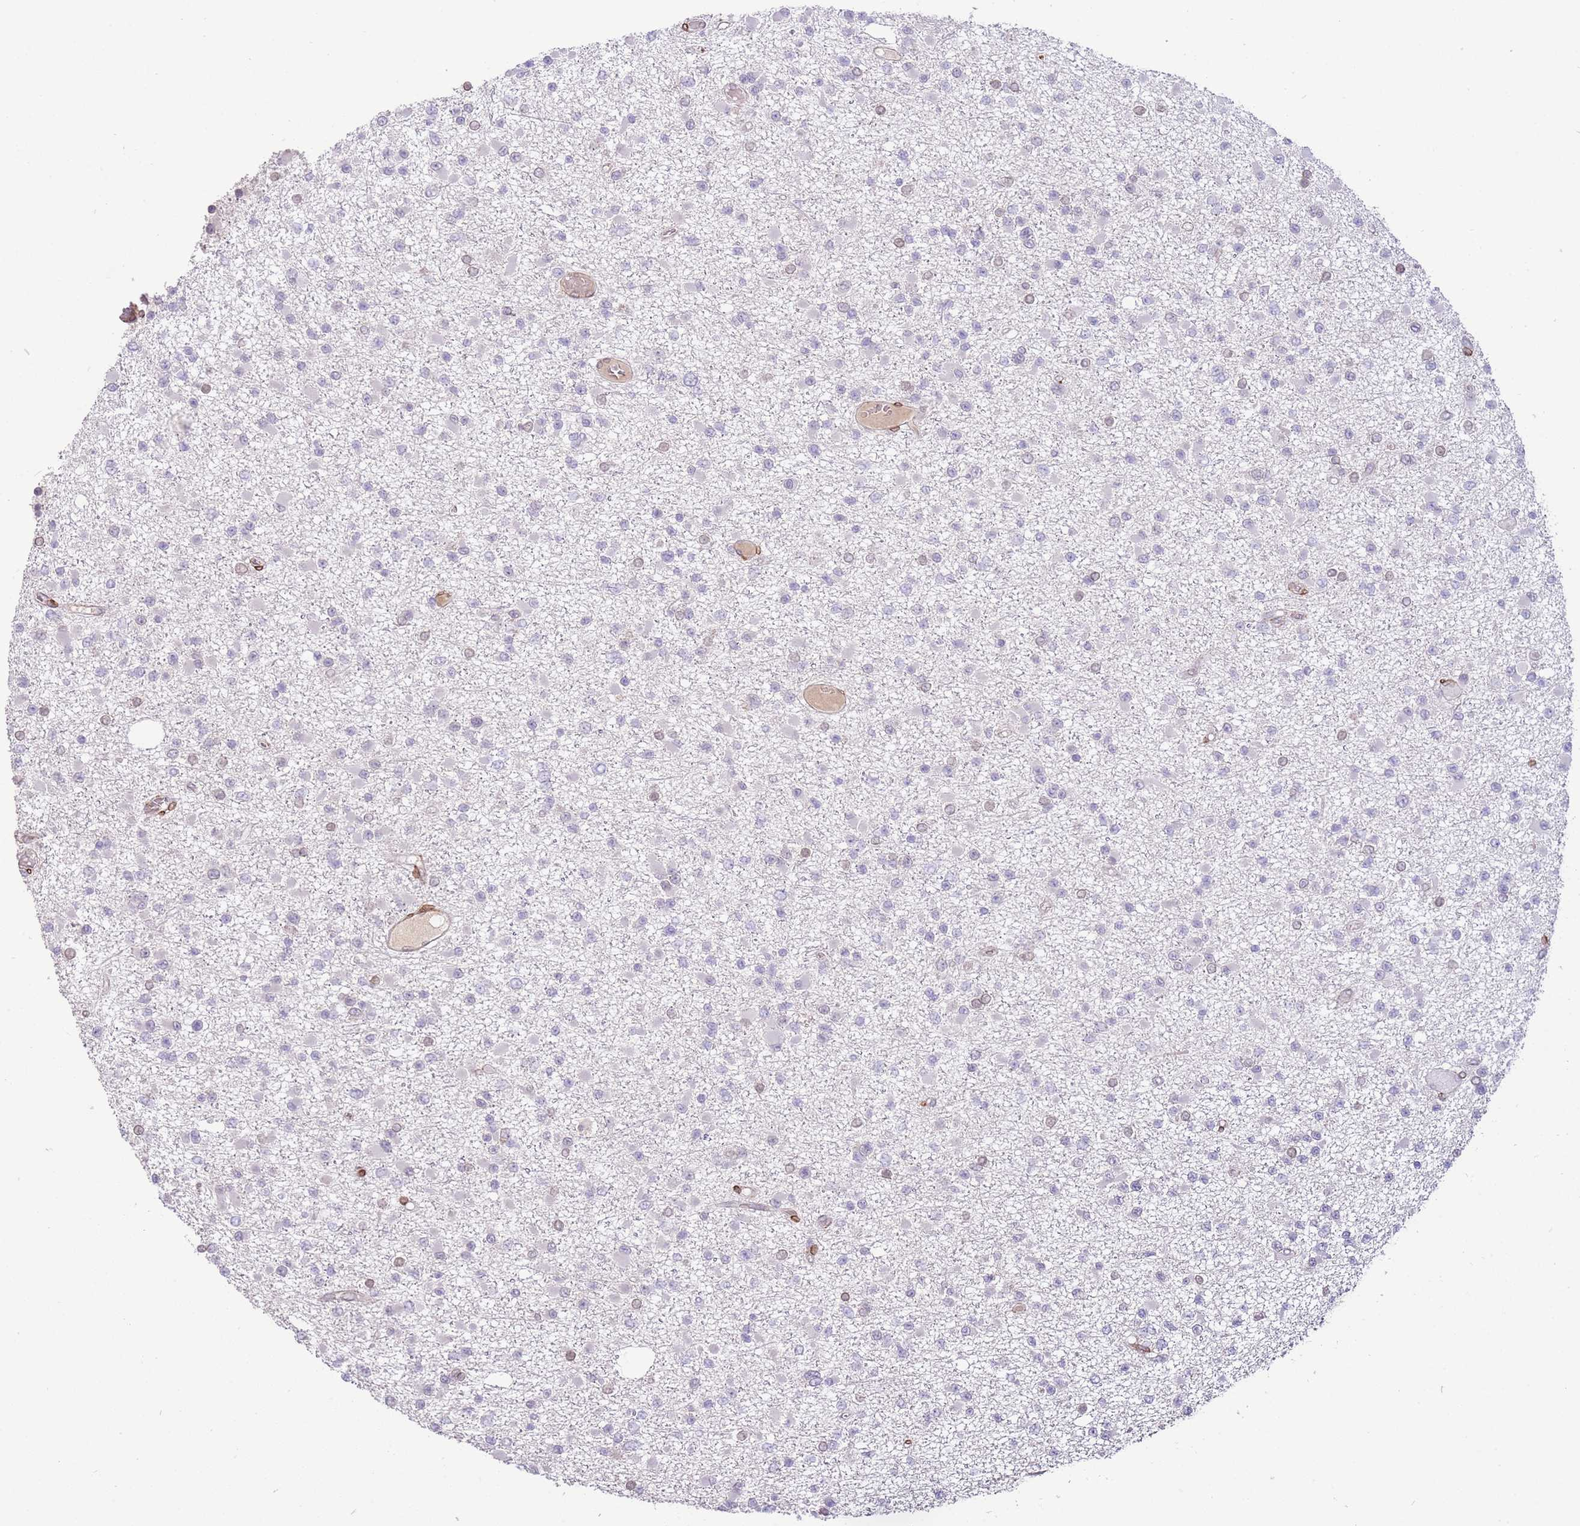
{"staining": {"intensity": "negative", "quantity": "none", "location": "none"}, "tissue": "glioma", "cell_type": "Tumor cells", "image_type": "cancer", "snomed": [{"axis": "morphology", "description": "Glioma, malignant, Low grade"}, {"axis": "topography", "description": "Brain"}], "caption": "DAB immunohistochemical staining of human glioma displays no significant staining in tumor cells.", "gene": "TMEM47", "patient": {"sex": "female", "age": 22}}